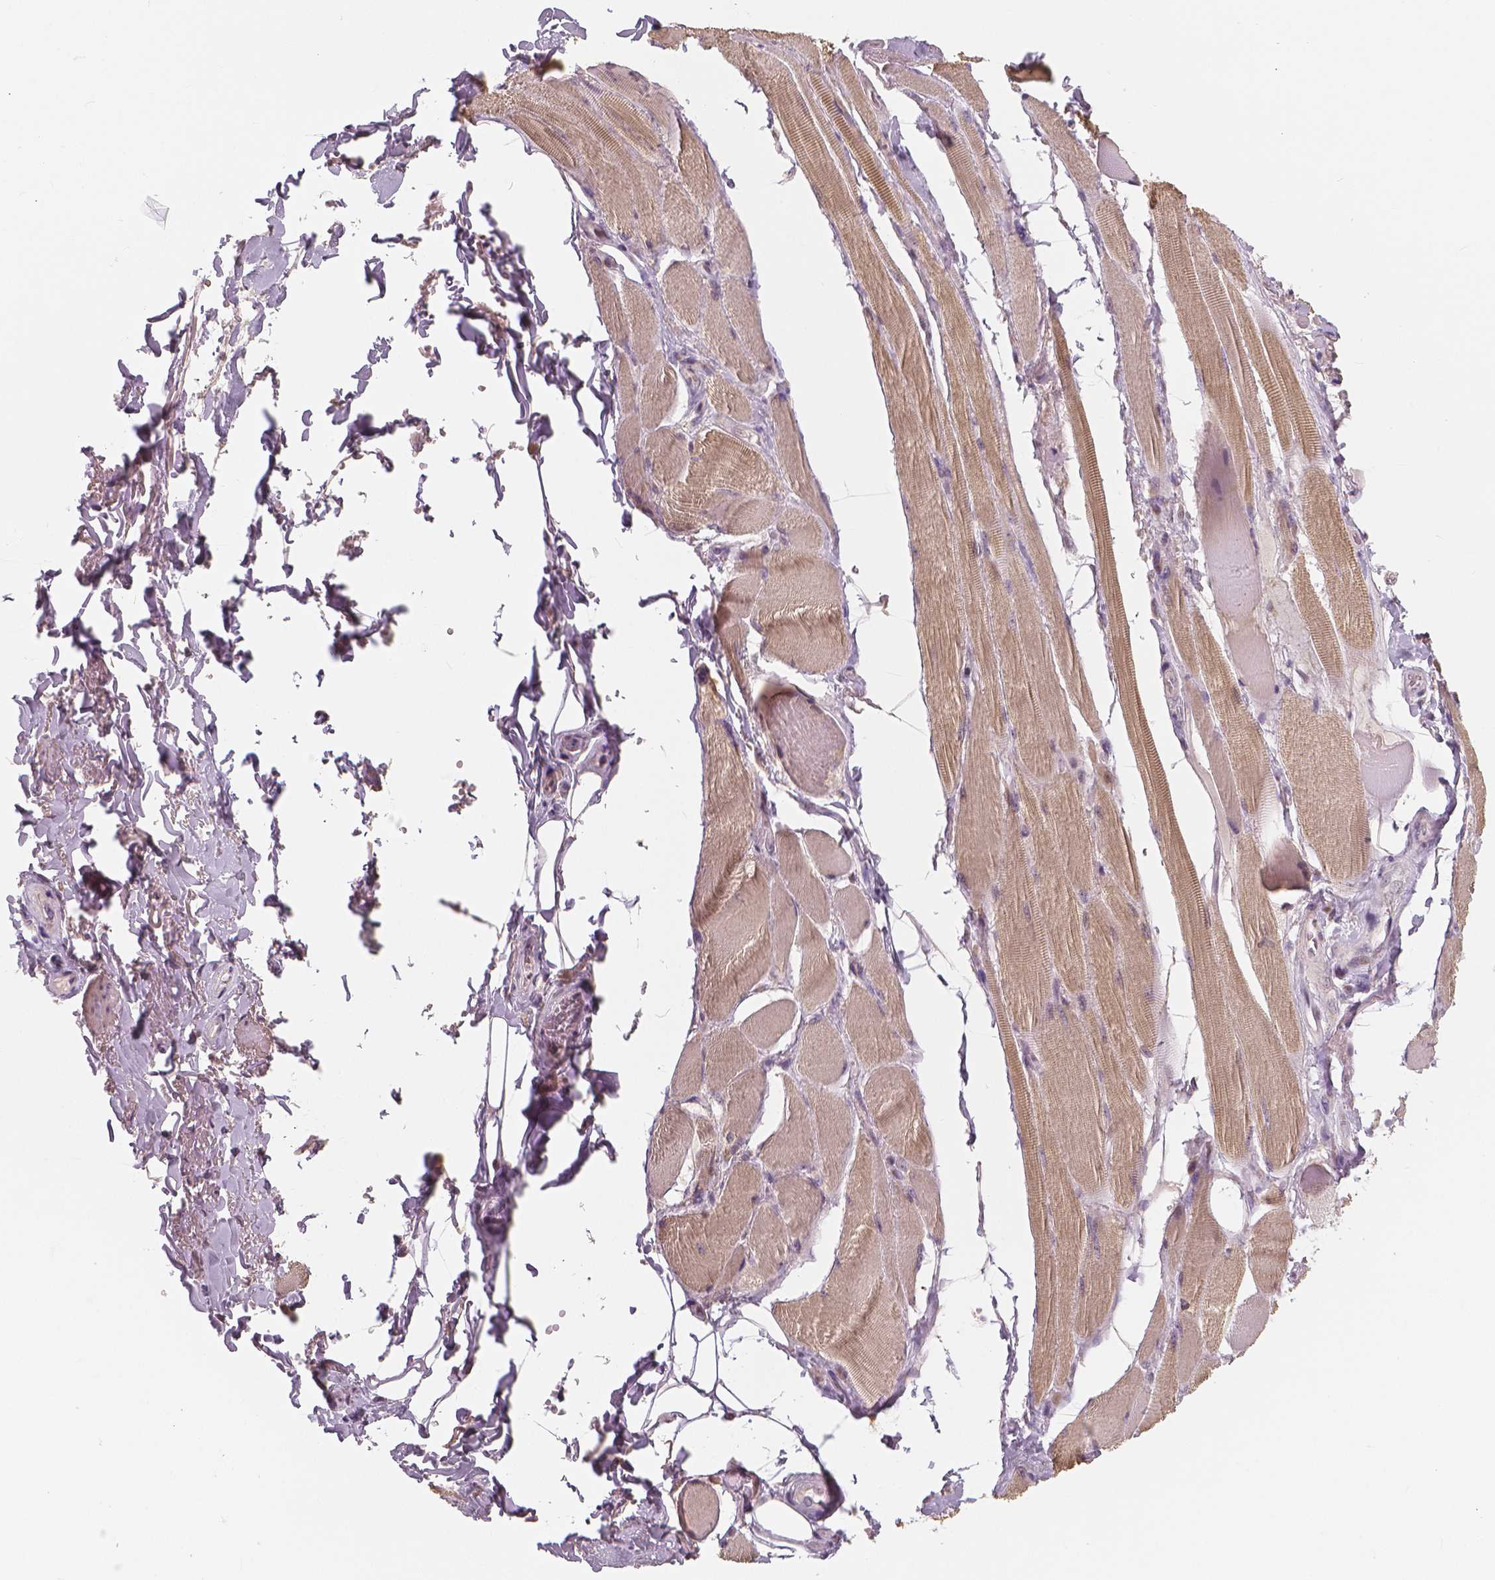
{"staining": {"intensity": "moderate", "quantity": ">75%", "location": "cytoplasmic/membranous"}, "tissue": "skeletal muscle", "cell_type": "Myocytes", "image_type": "normal", "snomed": [{"axis": "morphology", "description": "Normal tissue, NOS"}, {"axis": "topography", "description": "Skeletal muscle"}, {"axis": "topography", "description": "Anal"}, {"axis": "topography", "description": "Peripheral nerve tissue"}], "caption": "Human skeletal muscle stained with a brown dye displays moderate cytoplasmic/membranous positive expression in approximately >75% of myocytes.", "gene": "RNASE7", "patient": {"sex": "male", "age": 53}}